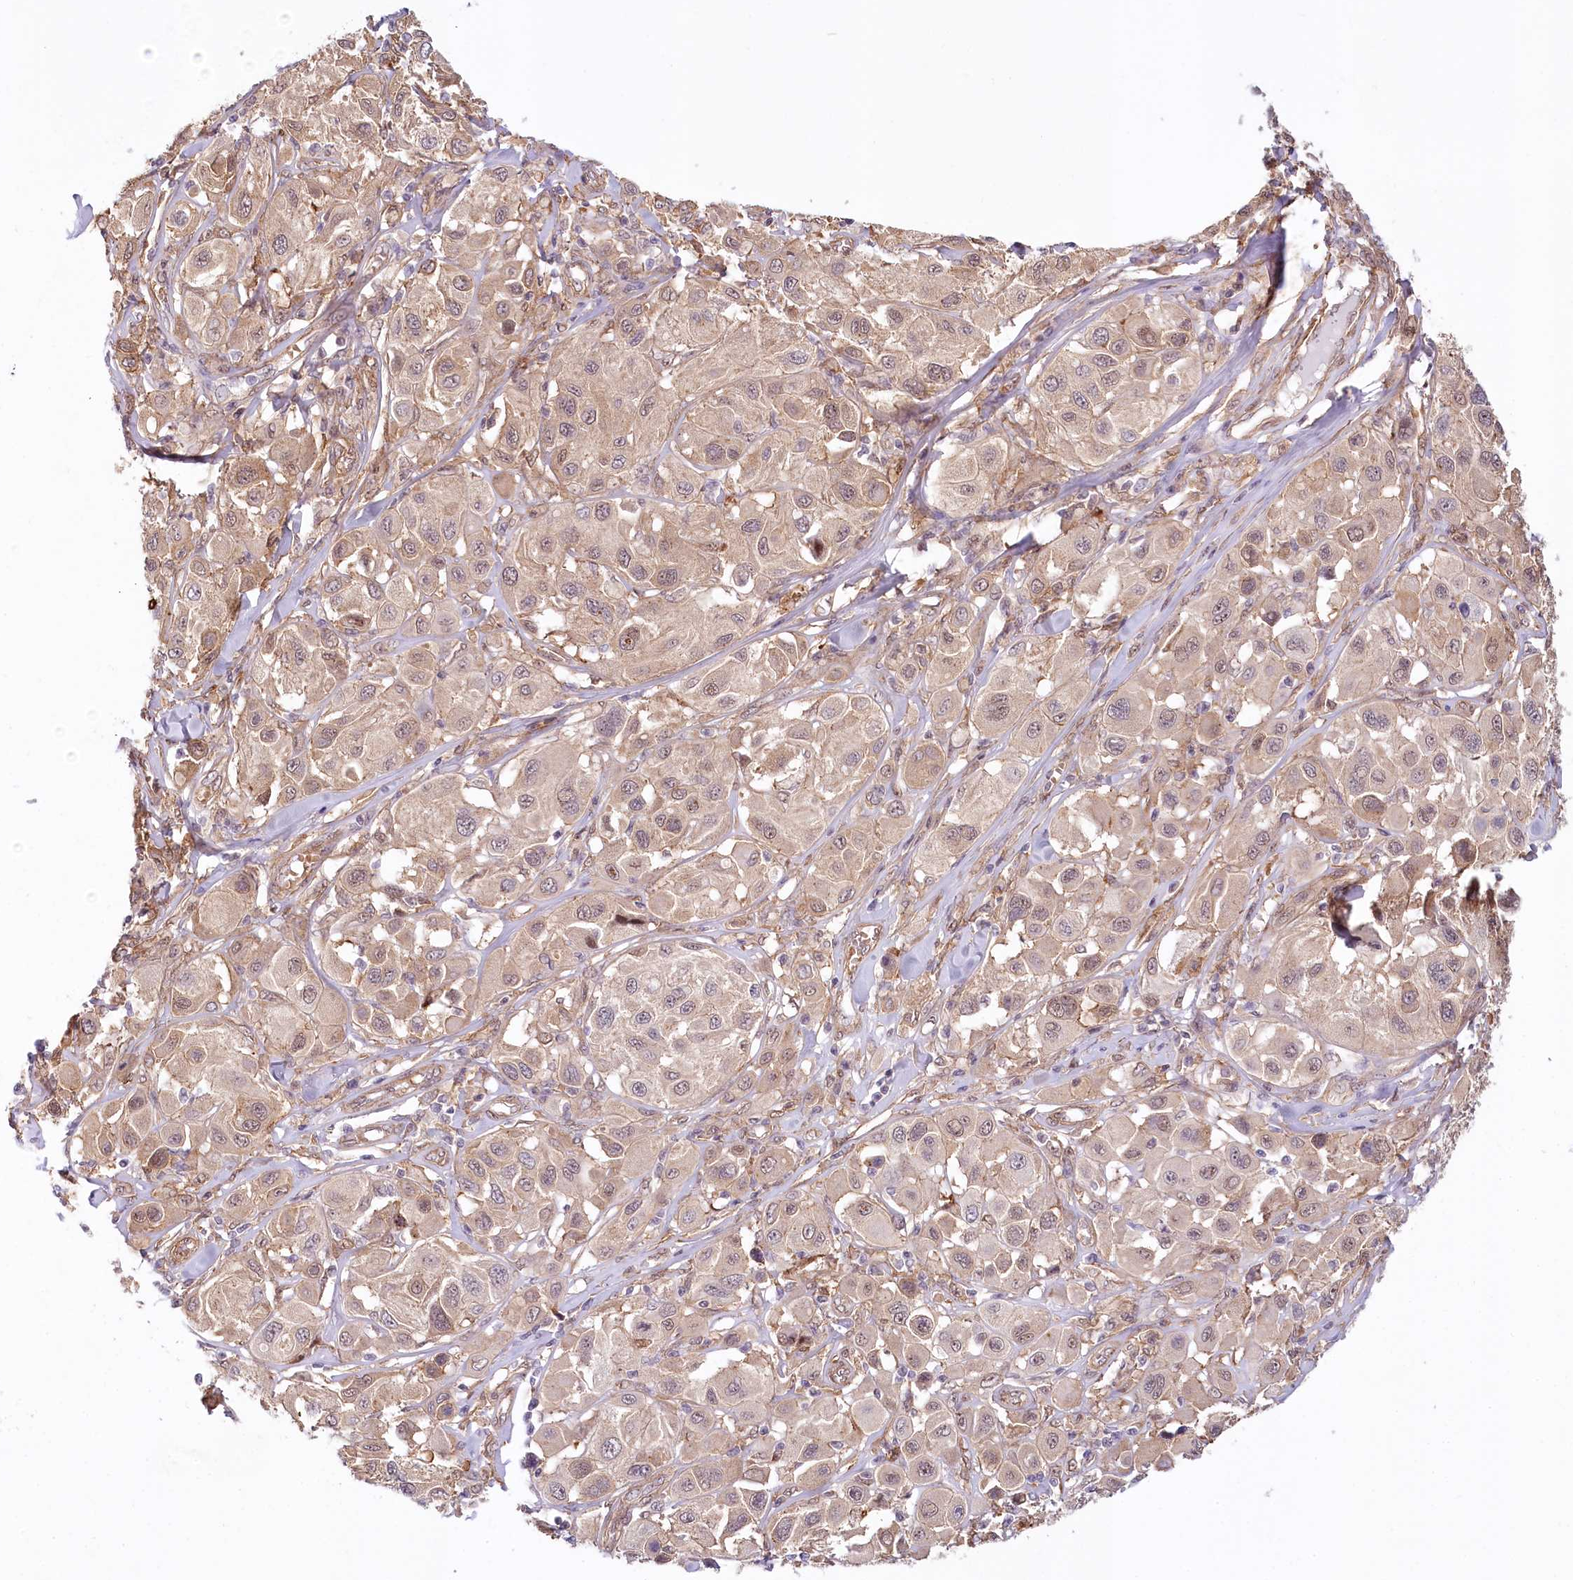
{"staining": {"intensity": "weak", "quantity": "<25%", "location": "cytoplasmic/membranous,nuclear"}, "tissue": "melanoma", "cell_type": "Tumor cells", "image_type": "cancer", "snomed": [{"axis": "morphology", "description": "Malignant melanoma, Metastatic site"}, {"axis": "topography", "description": "Skin"}], "caption": "Immunohistochemical staining of malignant melanoma (metastatic site) reveals no significant staining in tumor cells.", "gene": "TUBGCP2", "patient": {"sex": "male", "age": 41}}